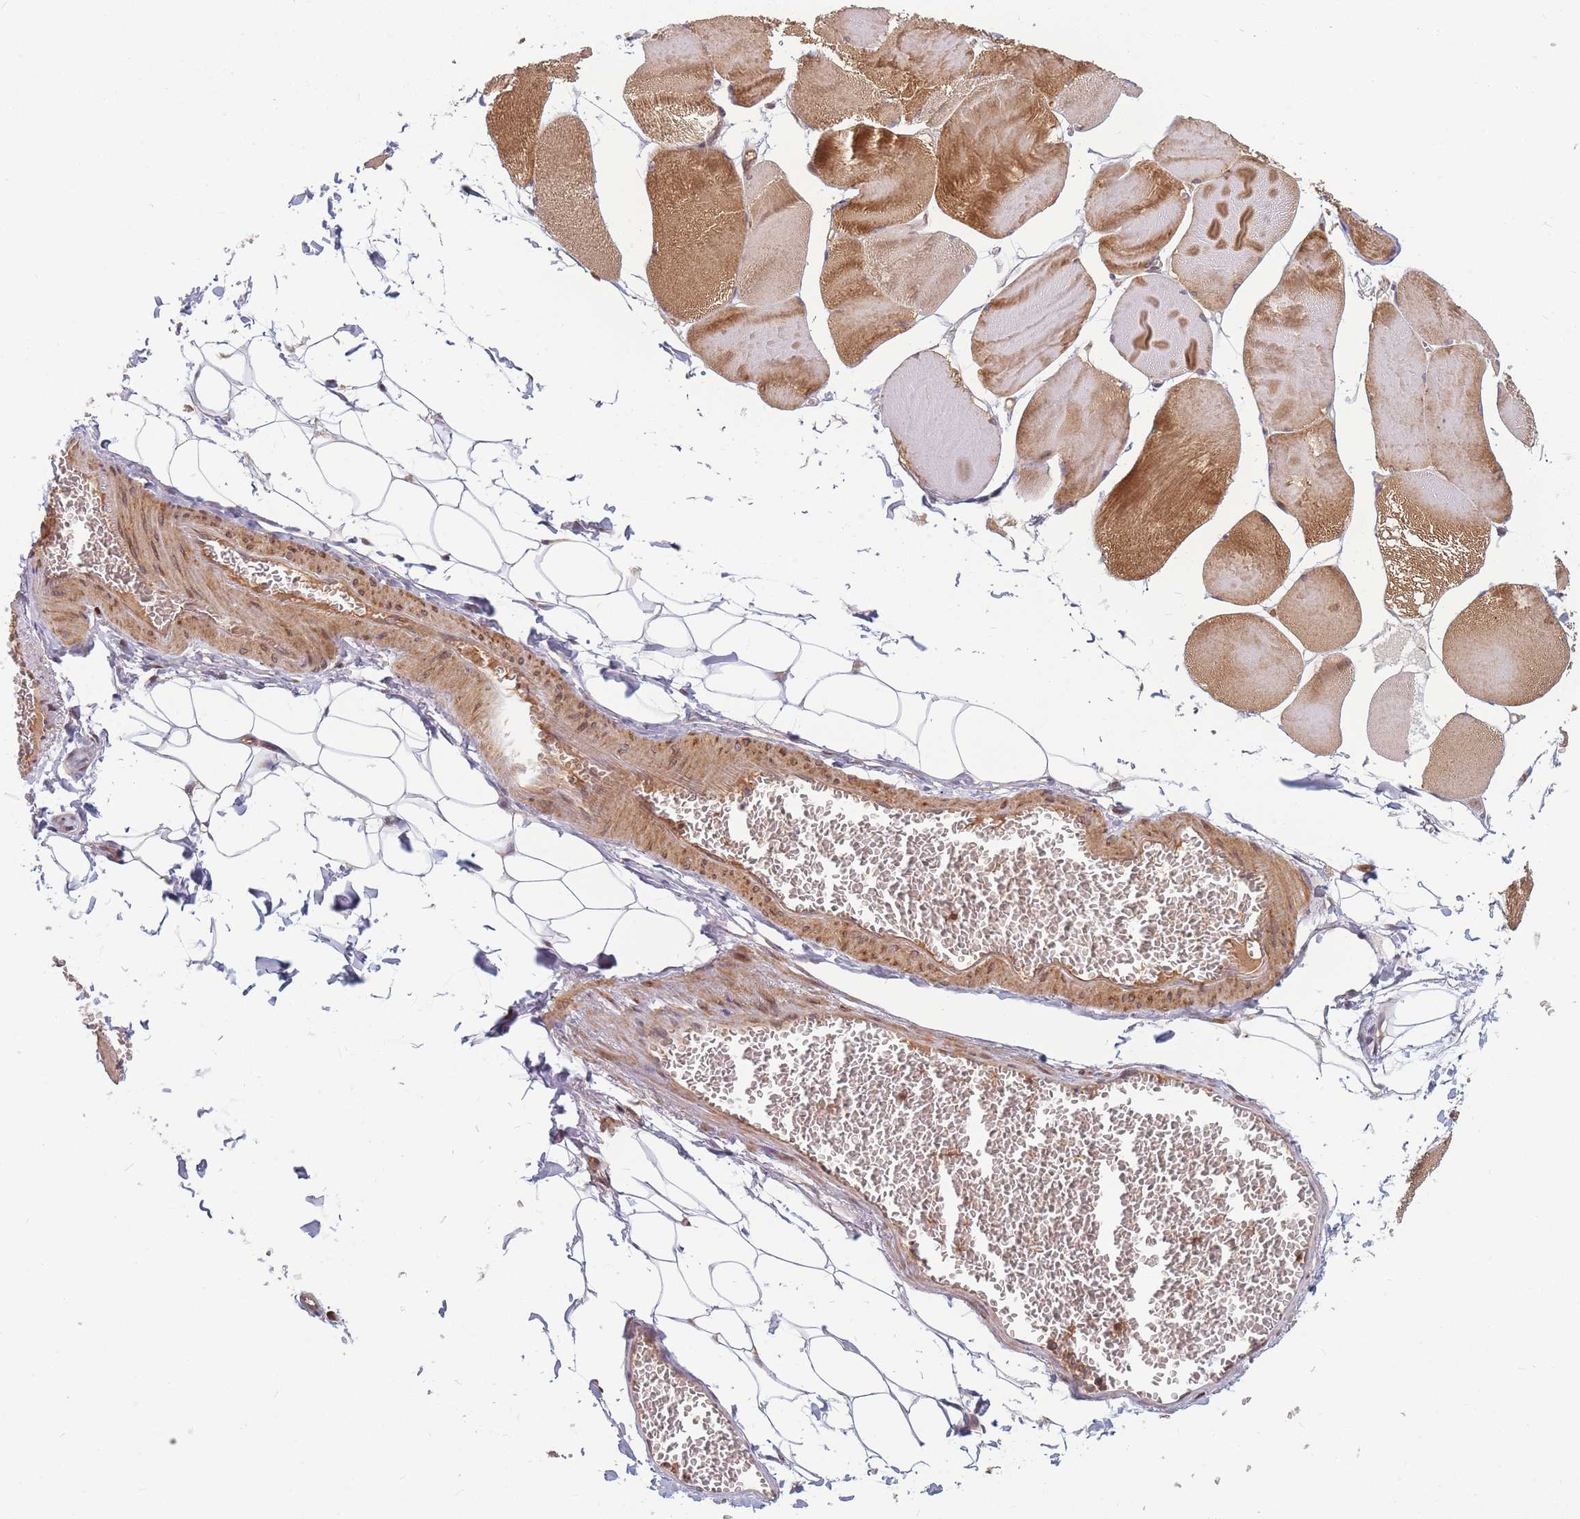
{"staining": {"intensity": "moderate", "quantity": "25%-75%", "location": "cytoplasmic/membranous"}, "tissue": "skeletal muscle", "cell_type": "Myocytes", "image_type": "normal", "snomed": [{"axis": "morphology", "description": "Normal tissue, NOS"}, {"axis": "morphology", "description": "Basal cell carcinoma"}, {"axis": "topography", "description": "Skeletal muscle"}], "caption": "Myocytes reveal medium levels of moderate cytoplasmic/membranous expression in approximately 25%-75% of cells in benign skeletal muscle. The protein is stained brown, and the nuclei are stained in blue (DAB (3,3'-diaminobenzidine) IHC with brightfield microscopy, high magnification).", "gene": "FAM153A", "patient": {"sex": "female", "age": 64}}